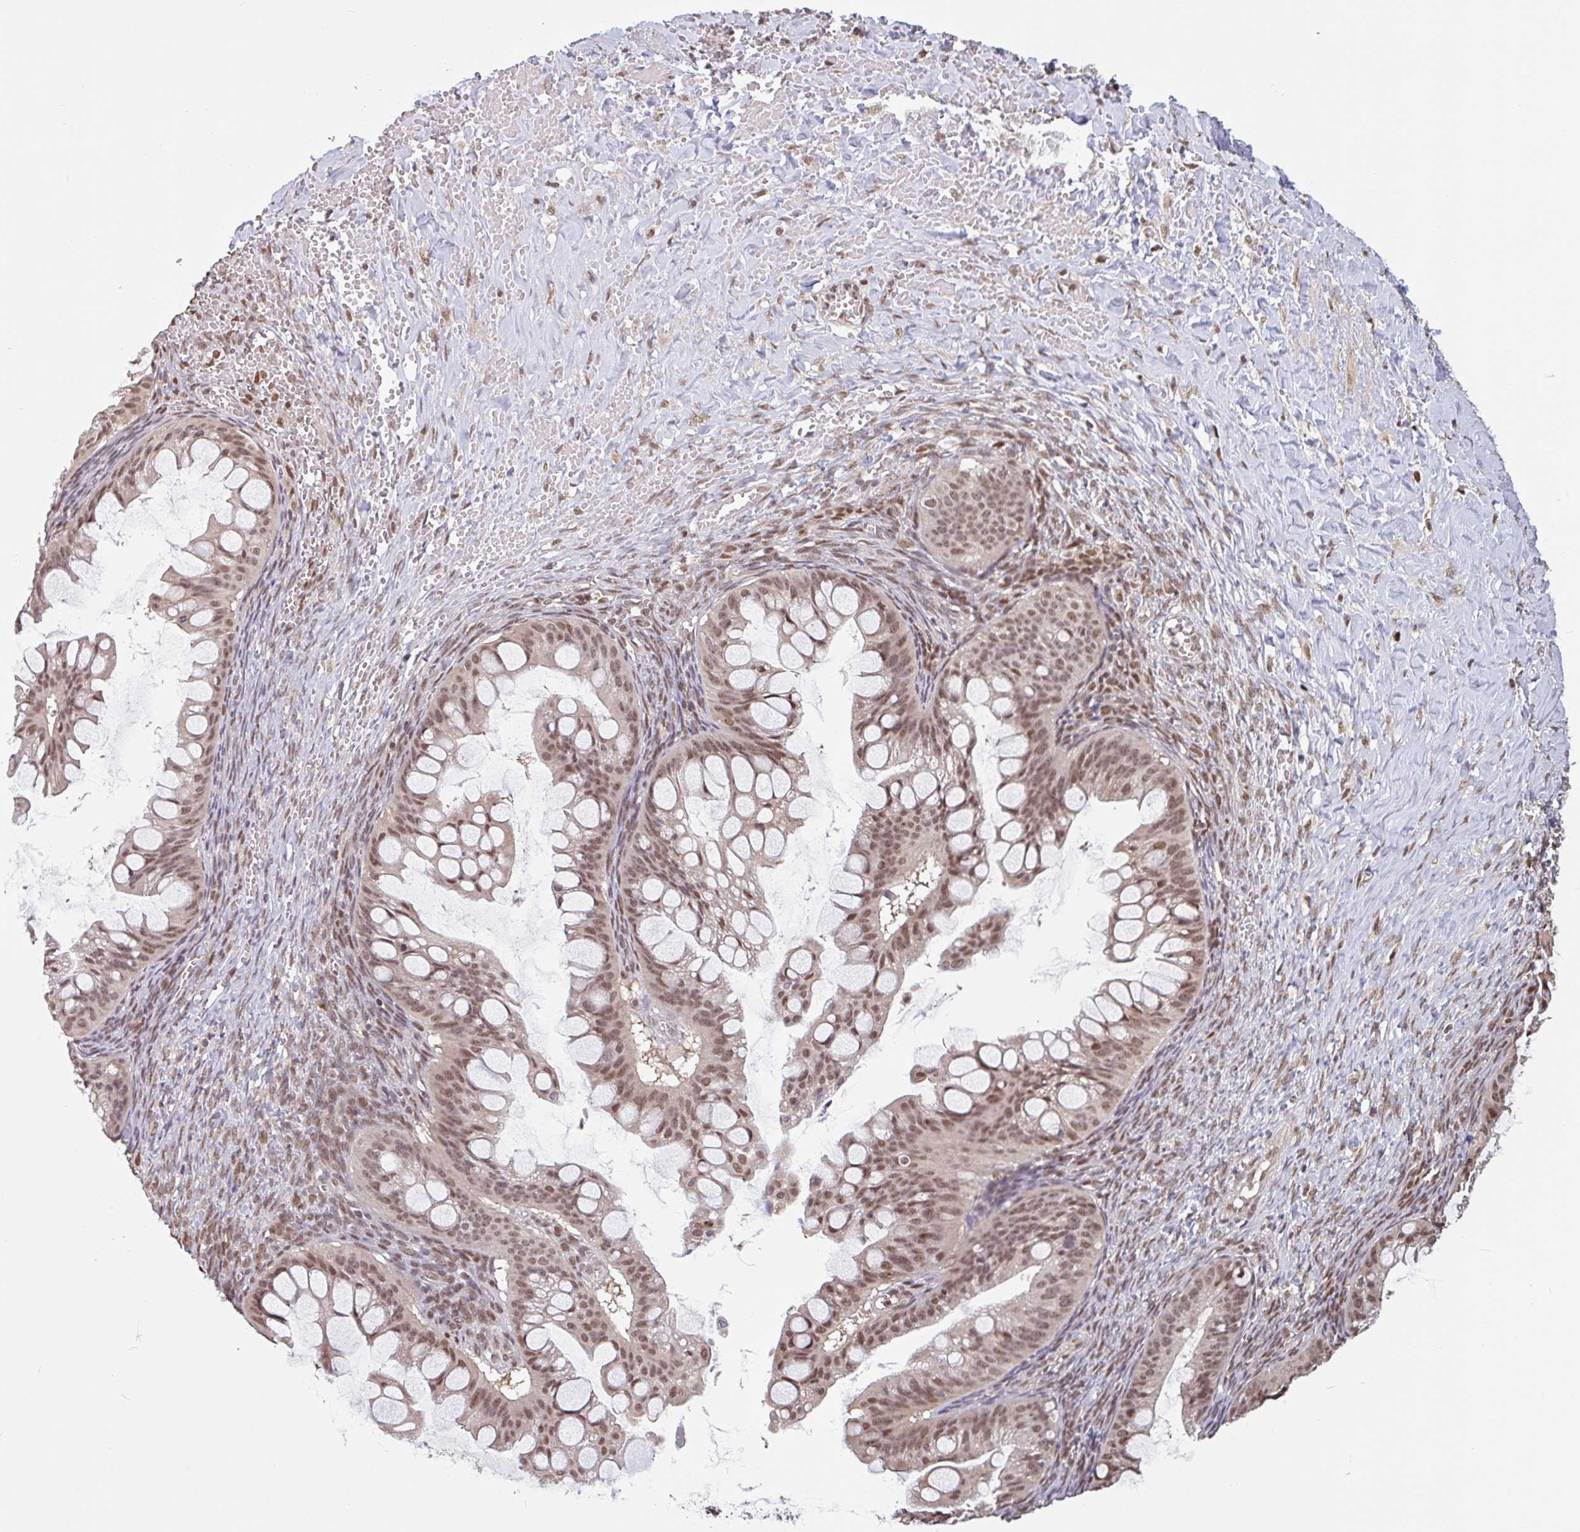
{"staining": {"intensity": "moderate", "quantity": ">75%", "location": "nuclear"}, "tissue": "ovarian cancer", "cell_type": "Tumor cells", "image_type": "cancer", "snomed": [{"axis": "morphology", "description": "Cystadenocarcinoma, mucinous, NOS"}, {"axis": "topography", "description": "Ovary"}], "caption": "Human ovarian cancer (mucinous cystadenocarcinoma) stained with a protein marker exhibits moderate staining in tumor cells.", "gene": "DR1", "patient": {"sex": "female", "age": 73}}